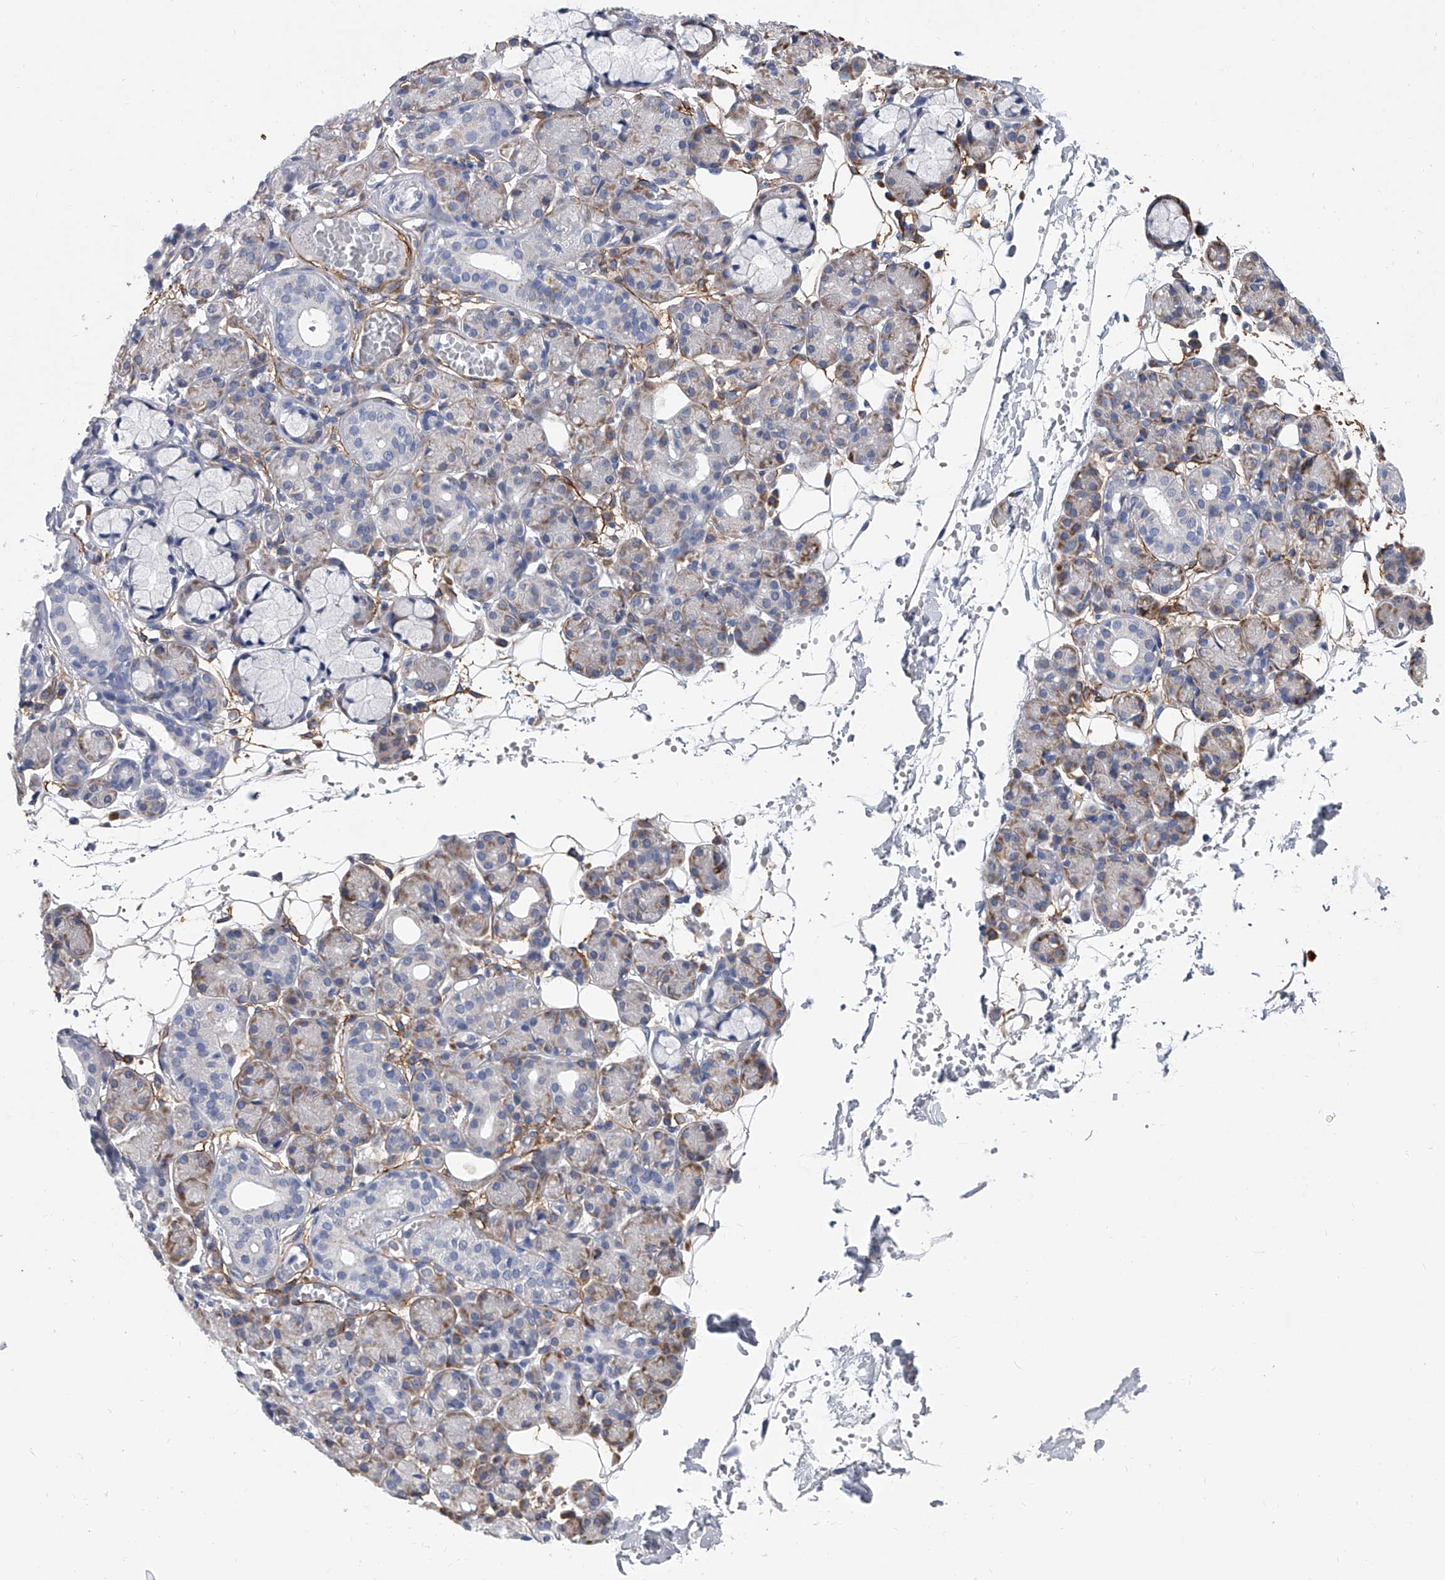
{"staining": {"intensity": "negative", "quantity": "none", "location": "none"}, "tissue": "salivary gland", "cell_type": "Glandular cells", "image_type": "normal", "snomed": [{"axis": "morphology", "description": "Normal tissue, NOS"}, {"axis": "topography", "description": "Salivary gland"}], "caption": "Immunohistochemistry histopathology image of unremarkable salivary gland: salivary gland stained with DAB (3,3'-diaminobenzidine) exhibits no significant protein staining in glandular cells. Brightfield microscopy of IHC stained with DAB (3,3'-diaminobenzidine) (brown) and hematoxylin (blue), captured at high magnification.", "gene": "ALG14", "patient": {"sex": "male", "age": 63}}